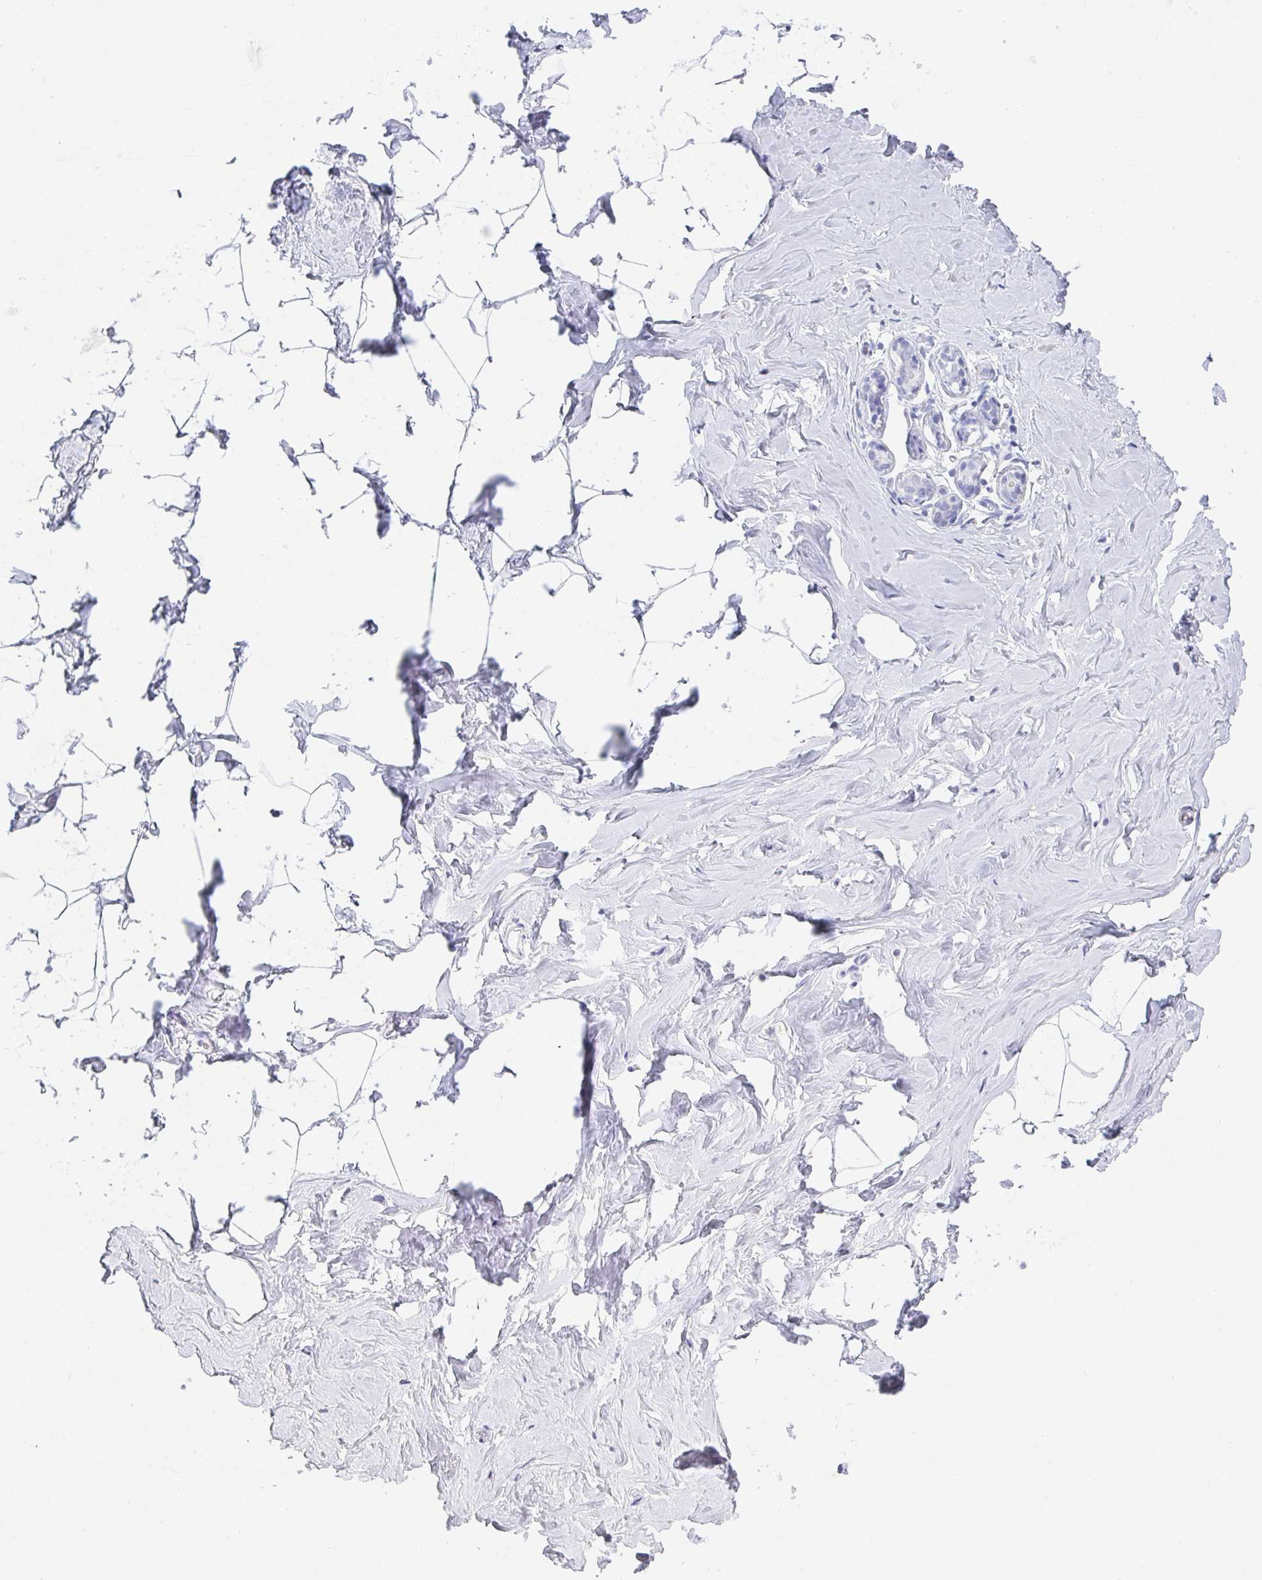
{"staining": {"intensity": "negative", "quantity": "none", "location": "none"}, "tissue": "breast", "cell_type": "Adipocytes", "image_type": "normal", "snomed": [{"axis": "morphology", "description": "Normal tissue, NOS"}, {"axis": "topography", "description": "Breast"}], "caption": "Immunohistochemical staining of normal breast displays no significant positivity in adipocytes. Brightfield microscopy of IHC stained with DAB (3,3'-diaminobenzidine) (brown) and hematoxylin (blue), captured at high magnification.", "gene": "NEU2", "patient": {"sex": "female", "age": 32}}